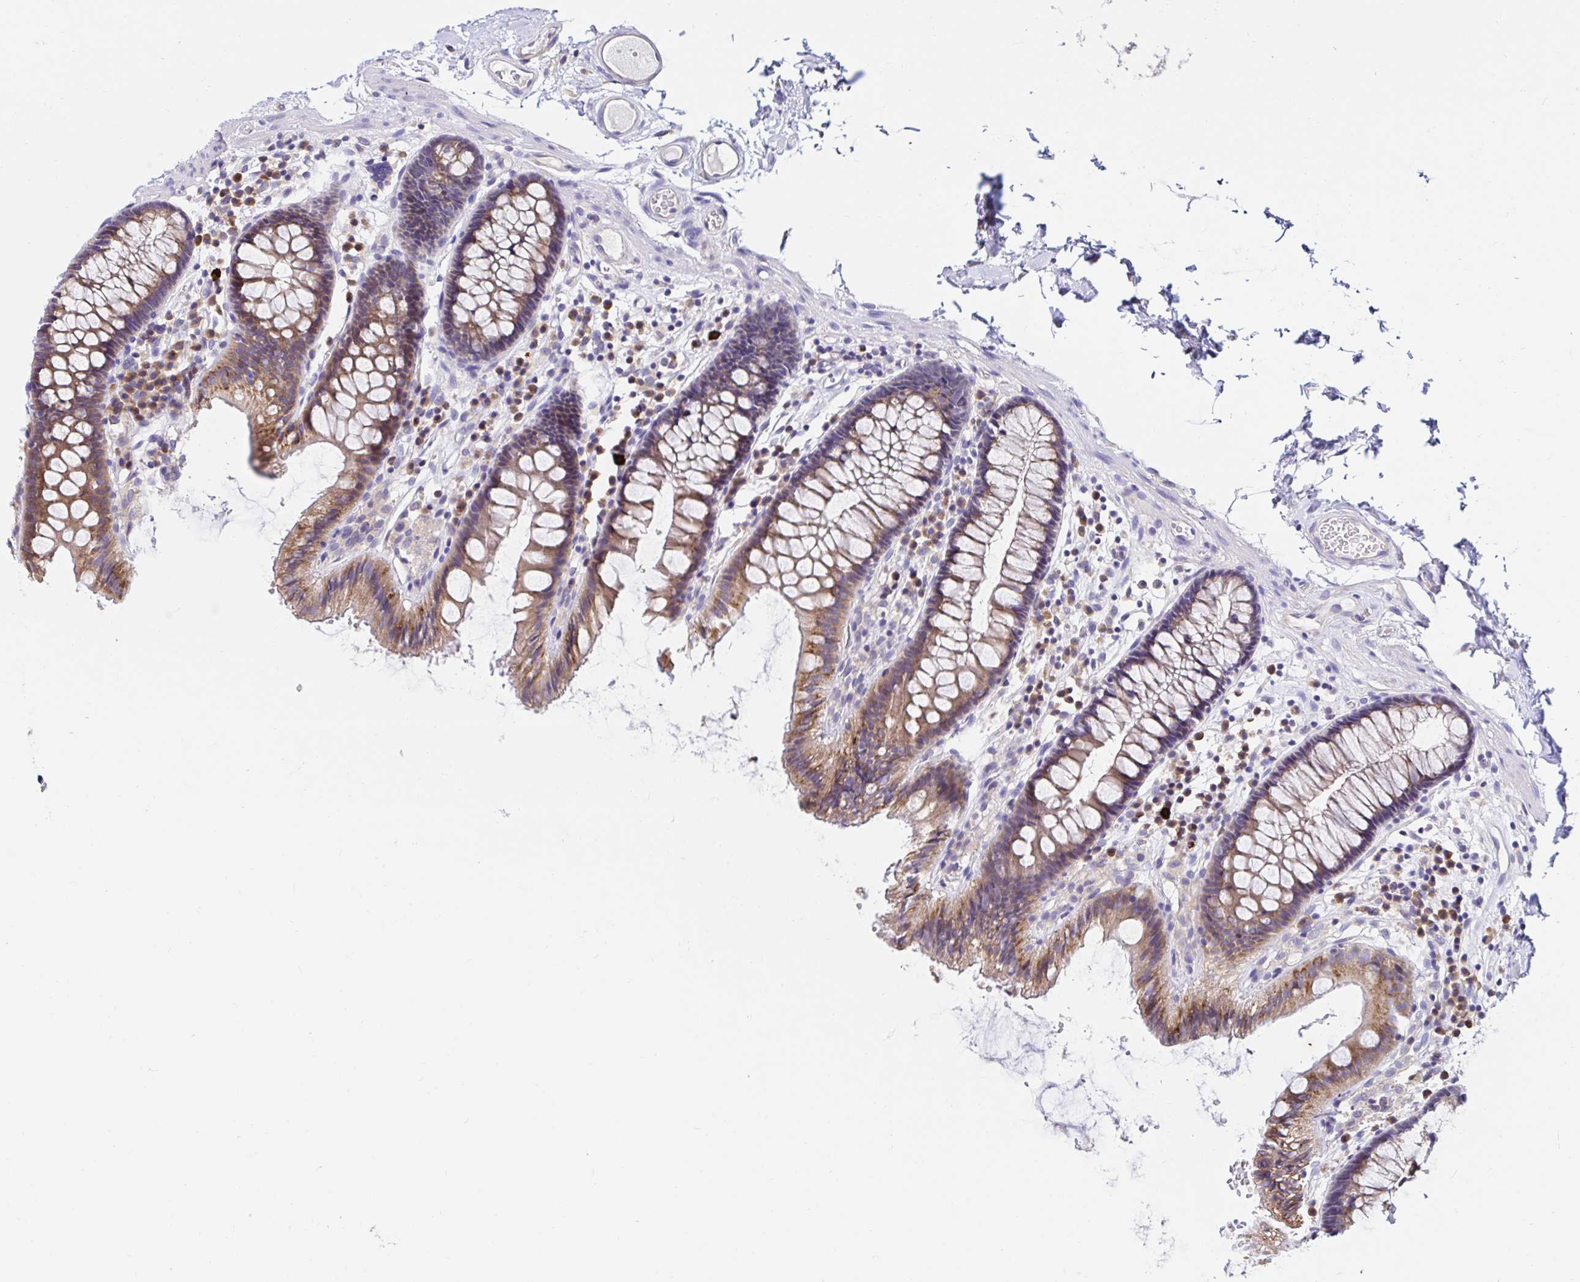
{"staining": {"intensity": "weak", "quantity": "<25%", "location": "cytoplasmic/membranous"}, "tissue": "colon", "cell_type": "Endothelial cells", "image_type": "normal", "snomed": [{"axis": "morphology", "description": "Normal tissue, NOS"}, {"axis": "topography", "description": "Colon"}], "caption": "Histopathology image shows no protein staining in endothelial cells of normal colon. Brightfield microscopy of immunohistochemistry stained with DAB (3,3'-diaminobenzidine) (brown) and hematoxylin (blue), captured at high magnification.", "gene": "VSIG2", "patient": {"sex": "male", "age": 84}}